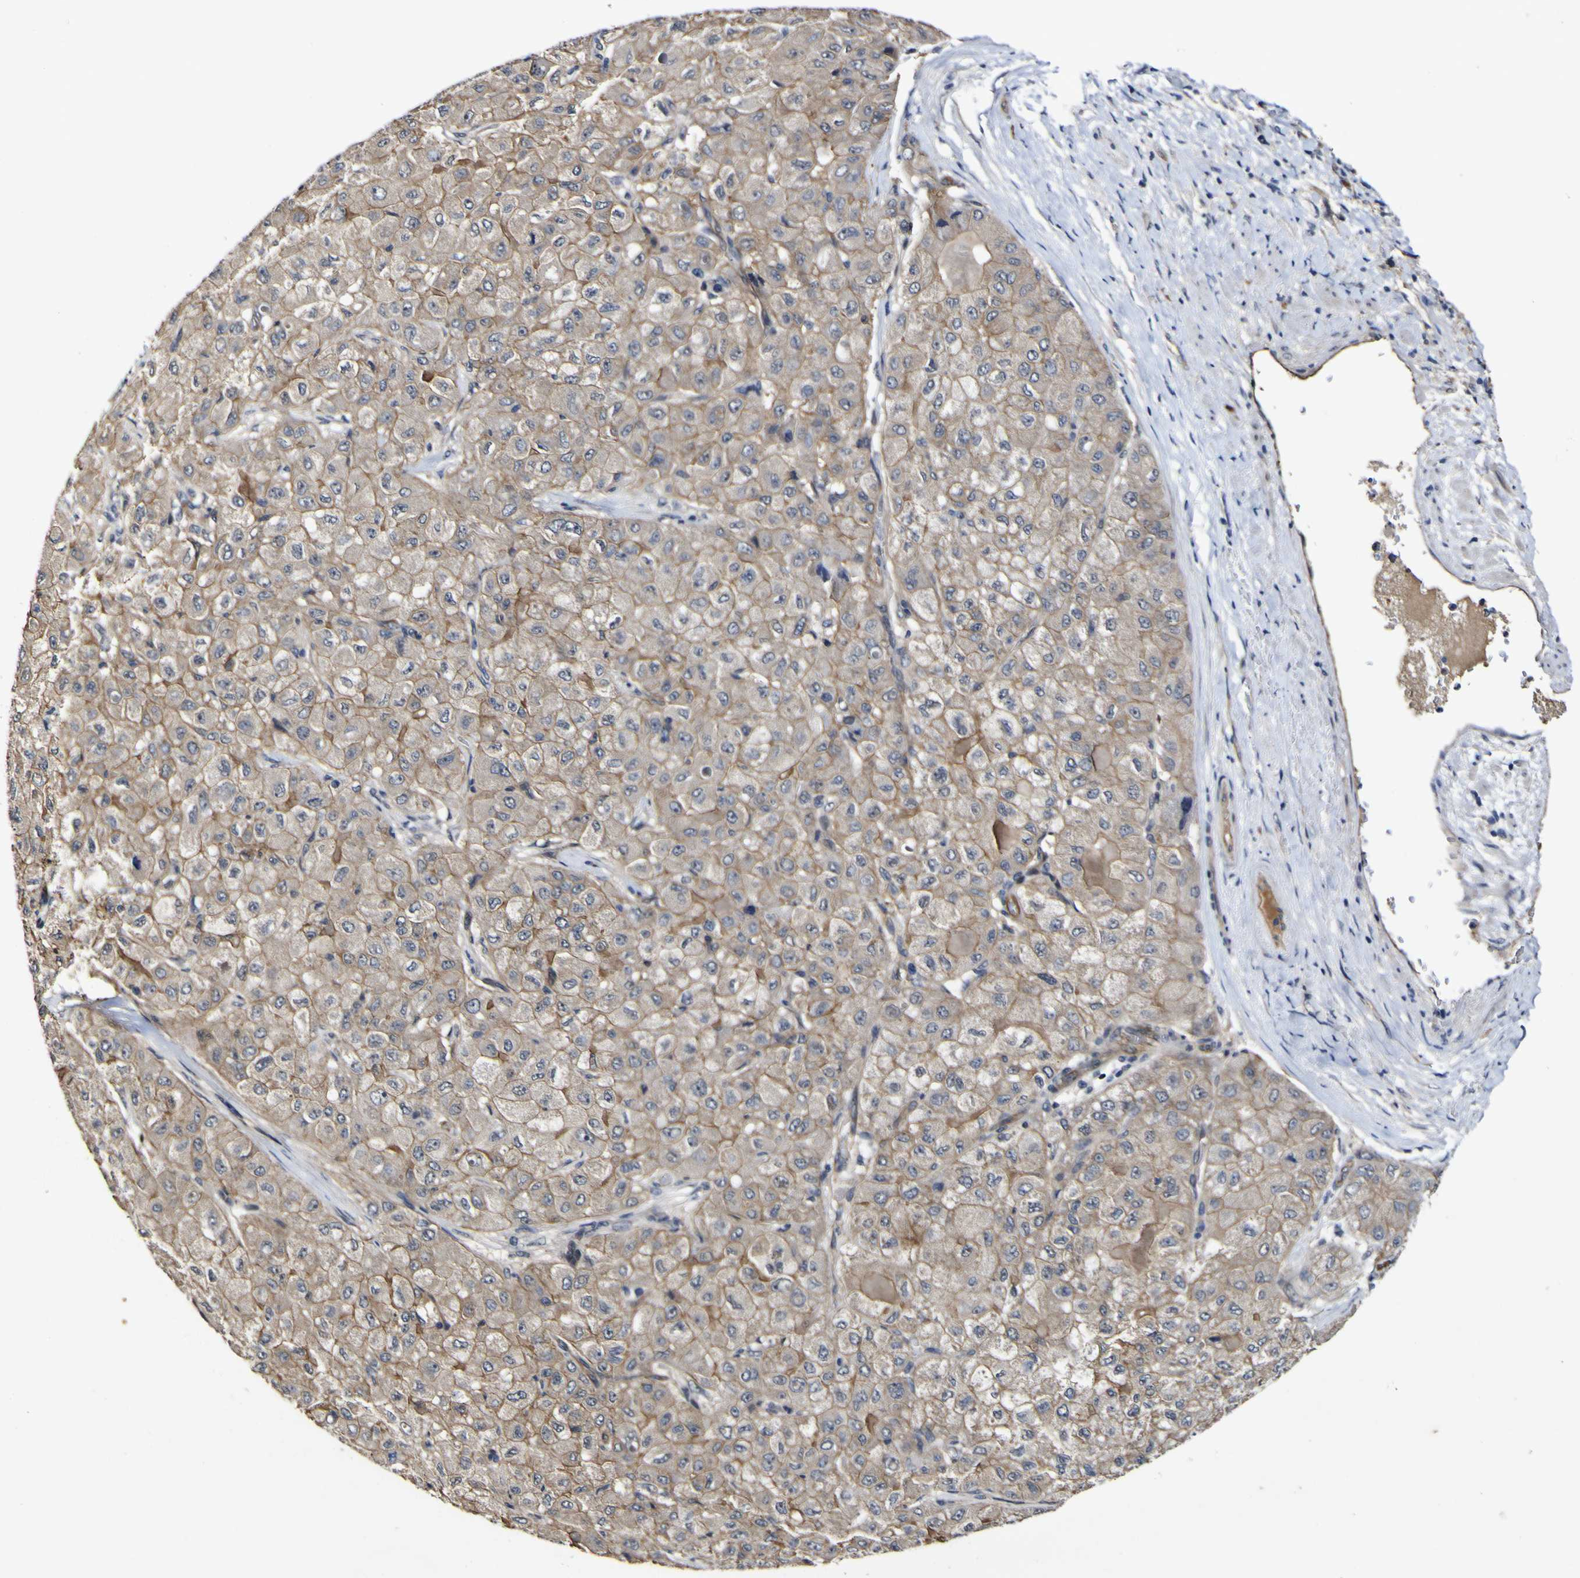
{"staining": {"intensity": "weak", "quantity": ">75%", "location": "cytoplasmic/membranous"}, "tissue": "liver cancer", "cell_type": "Tumor cells", "image_type": "cancer", "snomed": [{"axis": "morphology", "description": "Carcinoma, Hepatocellular, NOS"}, {"axis": "topography", "description": "Liver"}], "caption": "An immunohistochemistry (IHC) histopathology image of neoplastic tissue is shown. Protein staining in brown labels weak cytoplasmic/membranous positivity in liver cancer (hepatocellular carcinoma) within tumor cells.", "gene": "CCL2", "patient": {"sex": "male", "age": 80}}